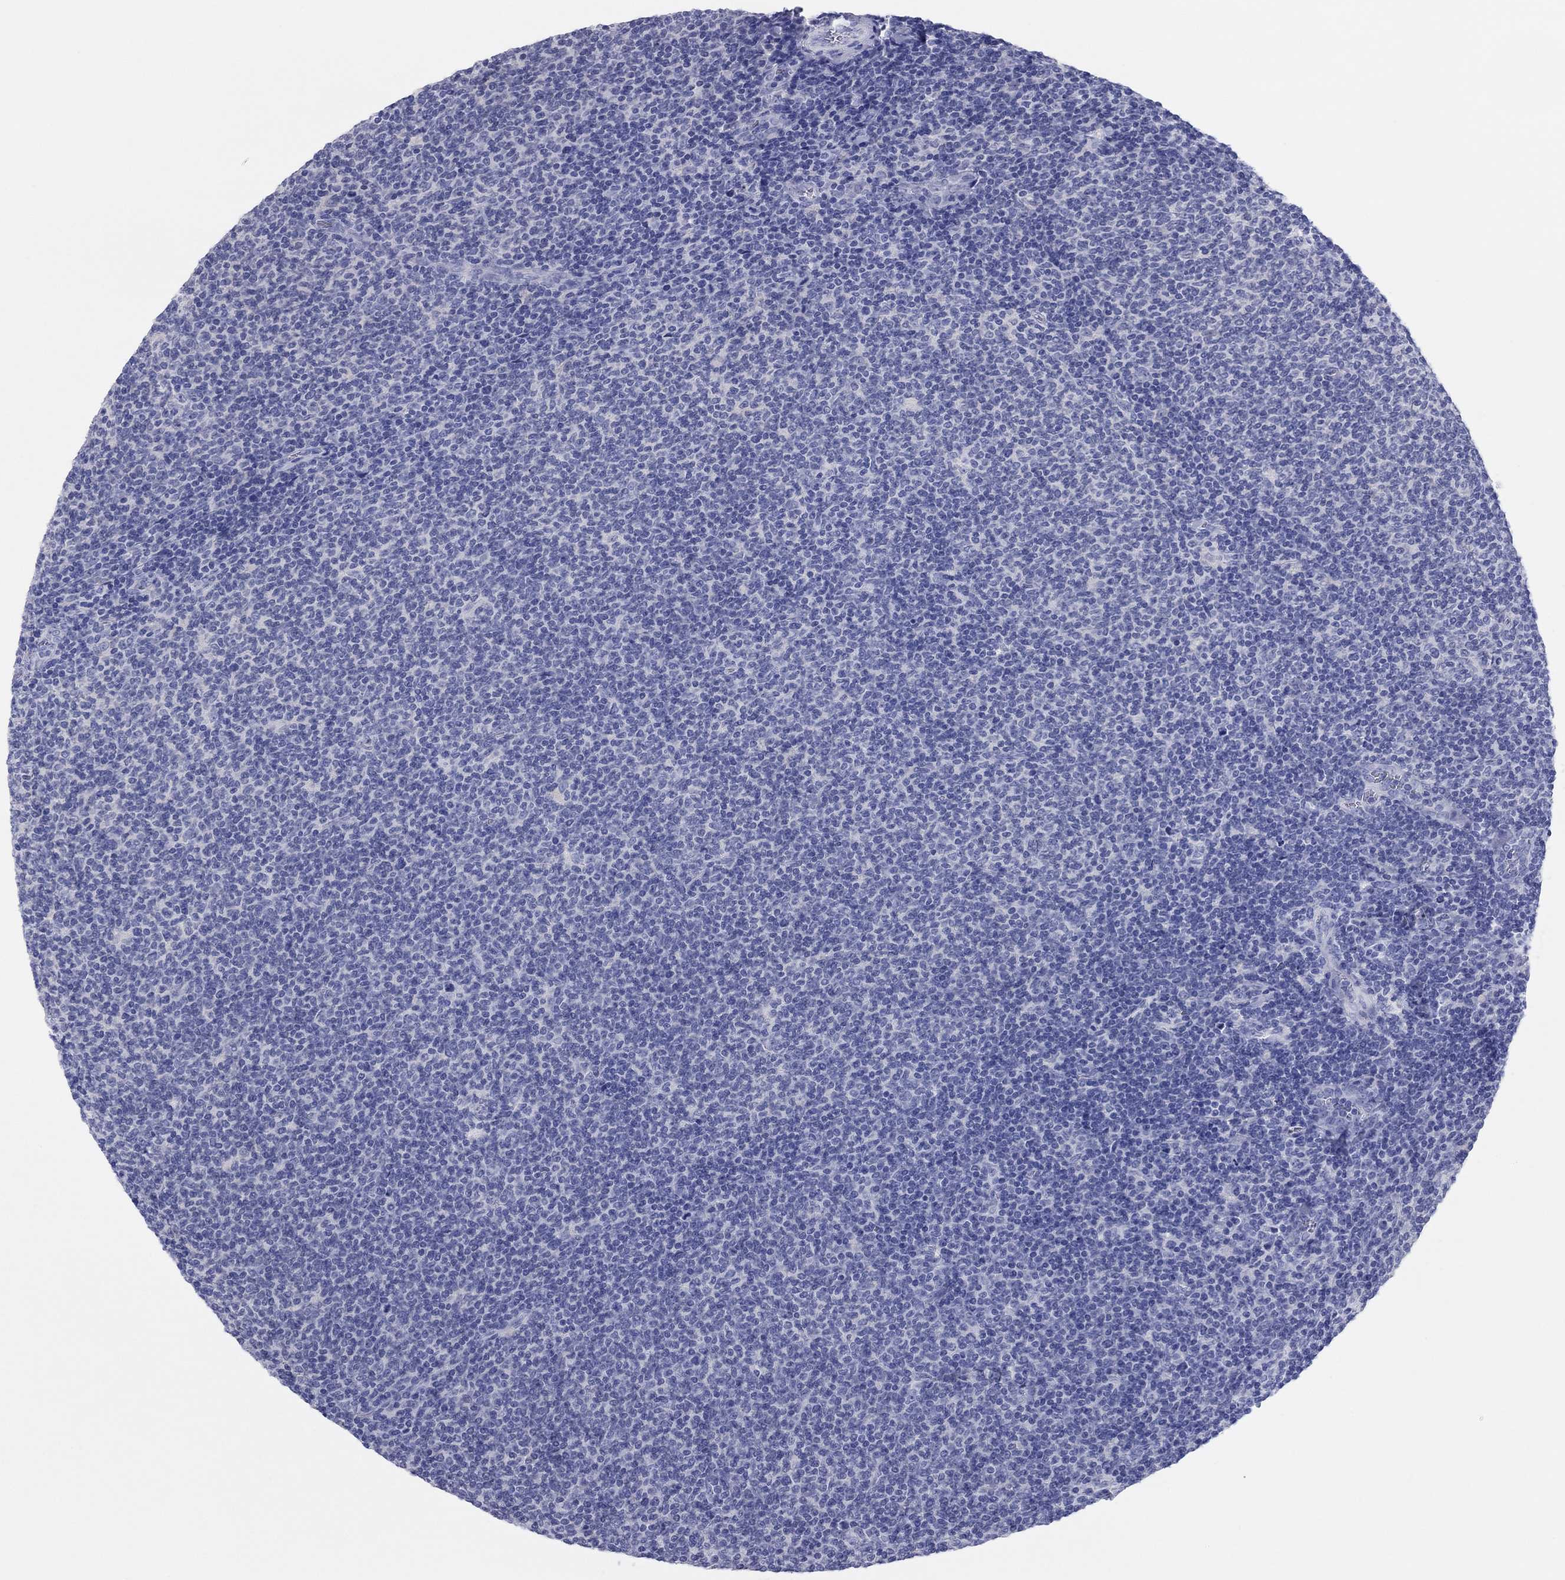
{"staining": {"intensity": "negative", "quantity": "none", "location": "none"}, "tissue": "lymphoma", "cell_type": "Tumor cells", "image_type": "cancer", "snomed": [{"axis": "morphology", "description": "Malignant lymphoma, non-Hodgkin's type, Low grade"}, {"axis": "topography", "description": "Lymph node"}], "caption": "Tumor cells show no significant positivity in low-grade malignant lymphoma, non-Hodgkin's type.", "gene": "ERICH3", "patient": {"sex": "male", "age": 52}}